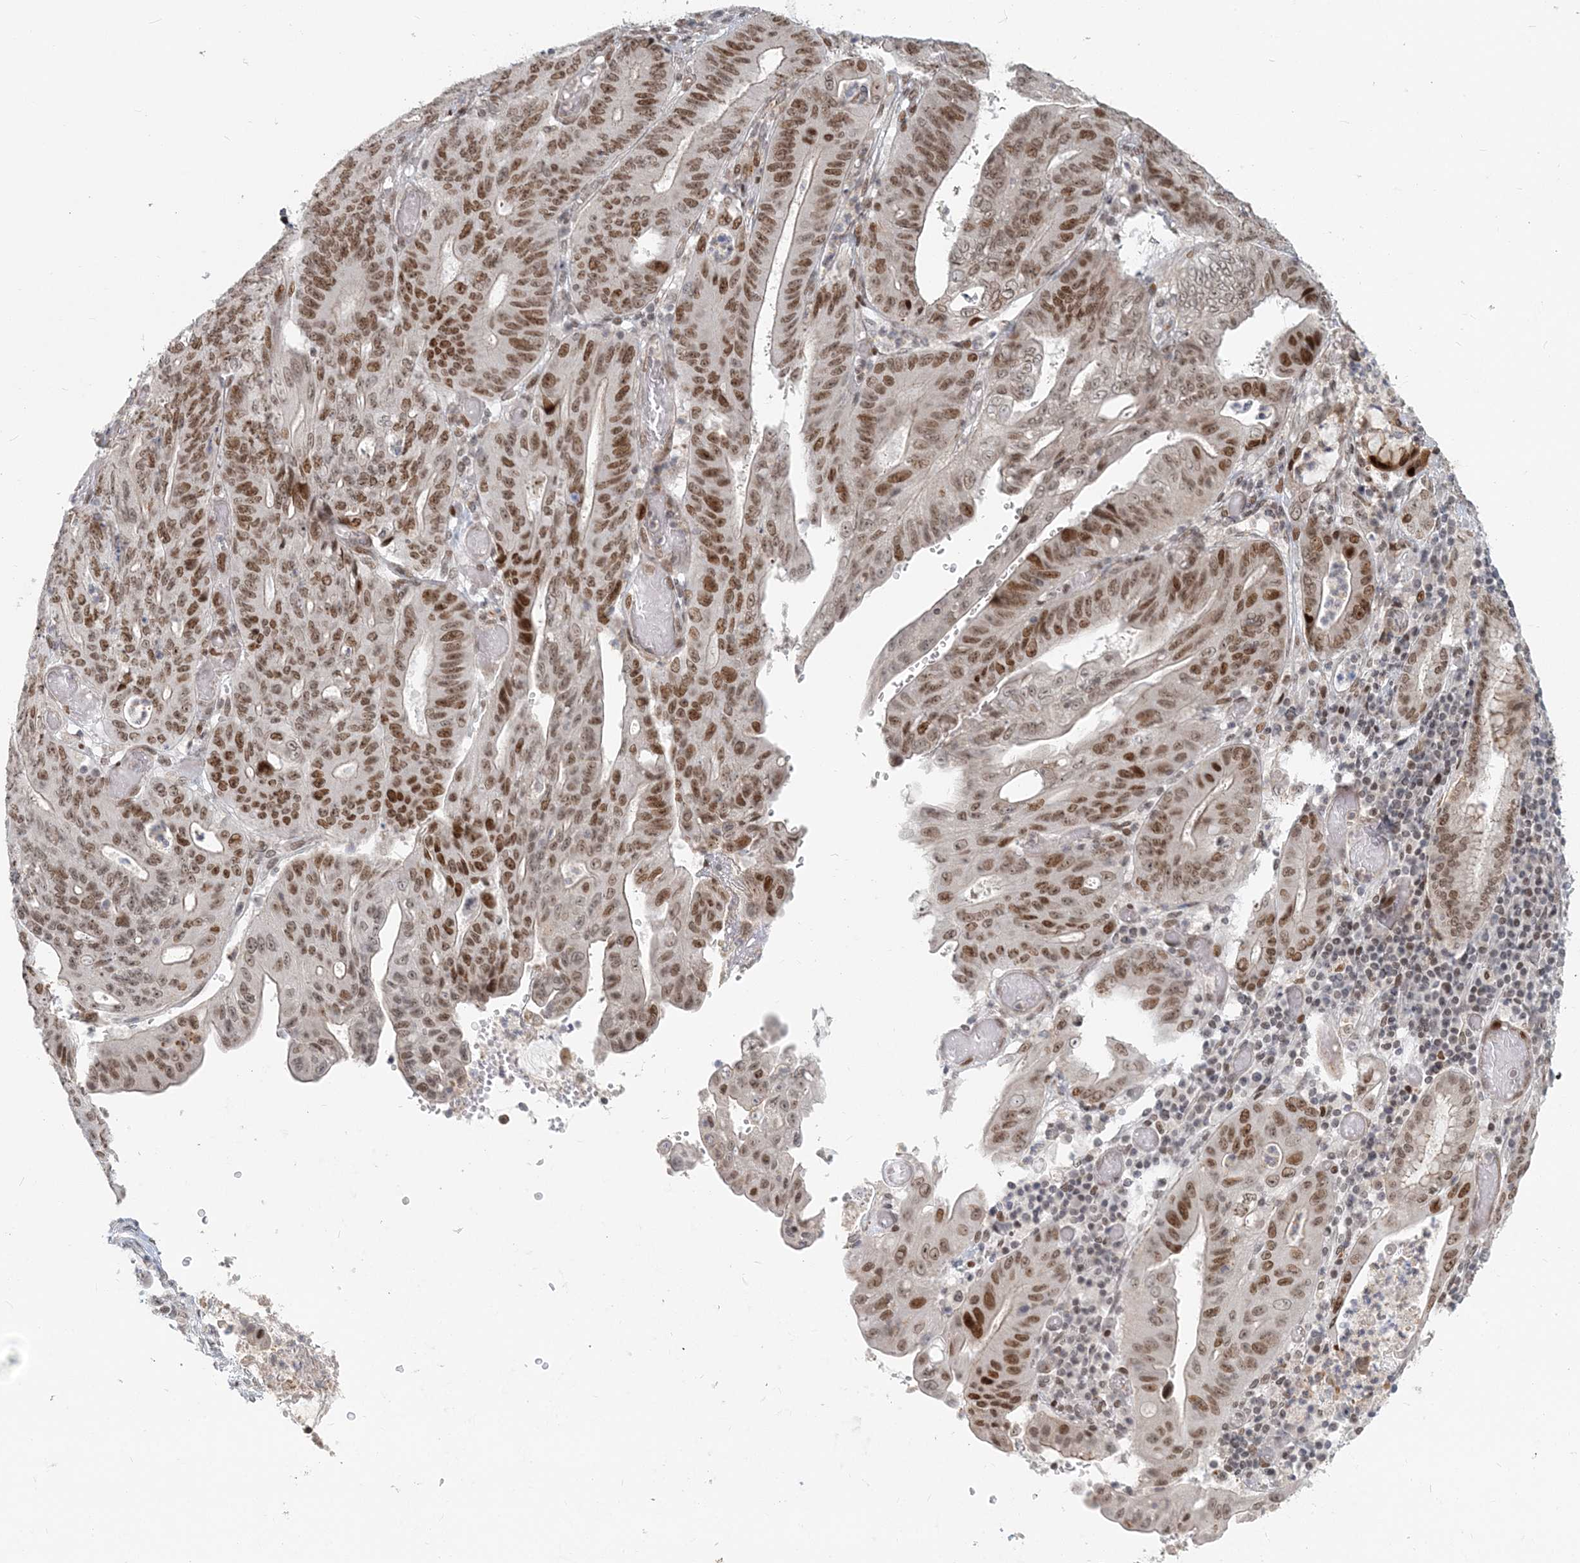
{"staining": {"intensity": "moderate", "quantity": ">75%", "location": "nuclear"}, "tissue": "stomach cancer", "cell_type": "Tumor cells", "image_type": "cancer", "snomed": [{"axis": "morphology", "description": "Adenocarcinoma, NOS"}, {"axis": "topography", "description": "Stomach"}], "caption": "Moderate nuclear positivity is appreciated in approximately >75% of tumor cells in stomach cancer (adenocarcinoma).", "gene": "BAZ1B", "patient": {"sex": "female", "age": 73}}